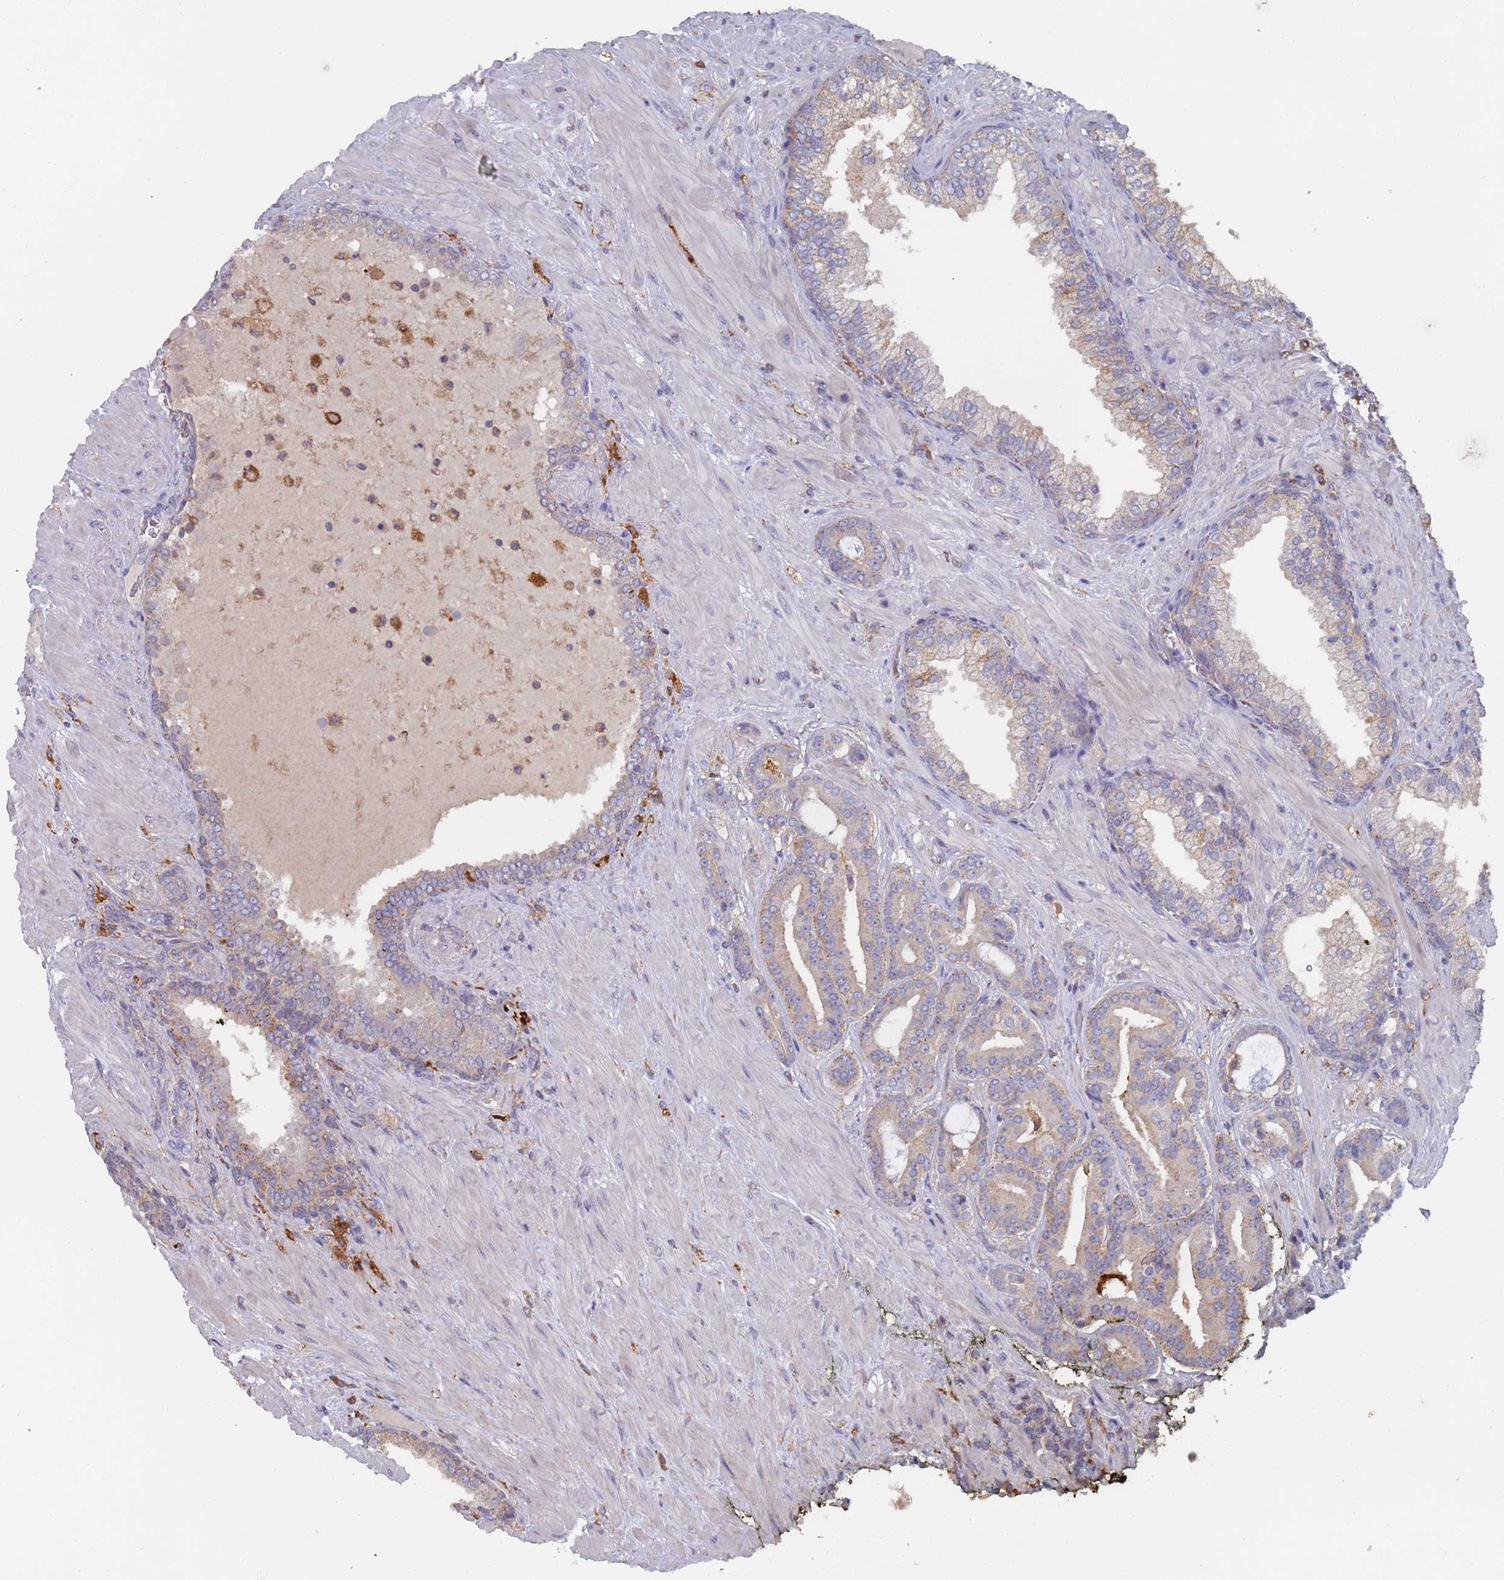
{"staining": {"intensity": "weak", "quantity": "25%-75%", "location": "cytoplasmic/membranous"}, "tissue": "prostate cancer", "cell_type": "Tumor cells", "image_type": "cancer", "snomed": [{"axis": "morphology", "description": "Adenocarcinoma, High grade"}, {"axis": "topography", "description": "Prostate"}], "caption": "A brown stain highlights weak cytoplasmic/membranous positivity of a protein in human prostate cancer tumor cells.", "gene": "MALRD1", "patient": {"sex": "male", "age": 55}}